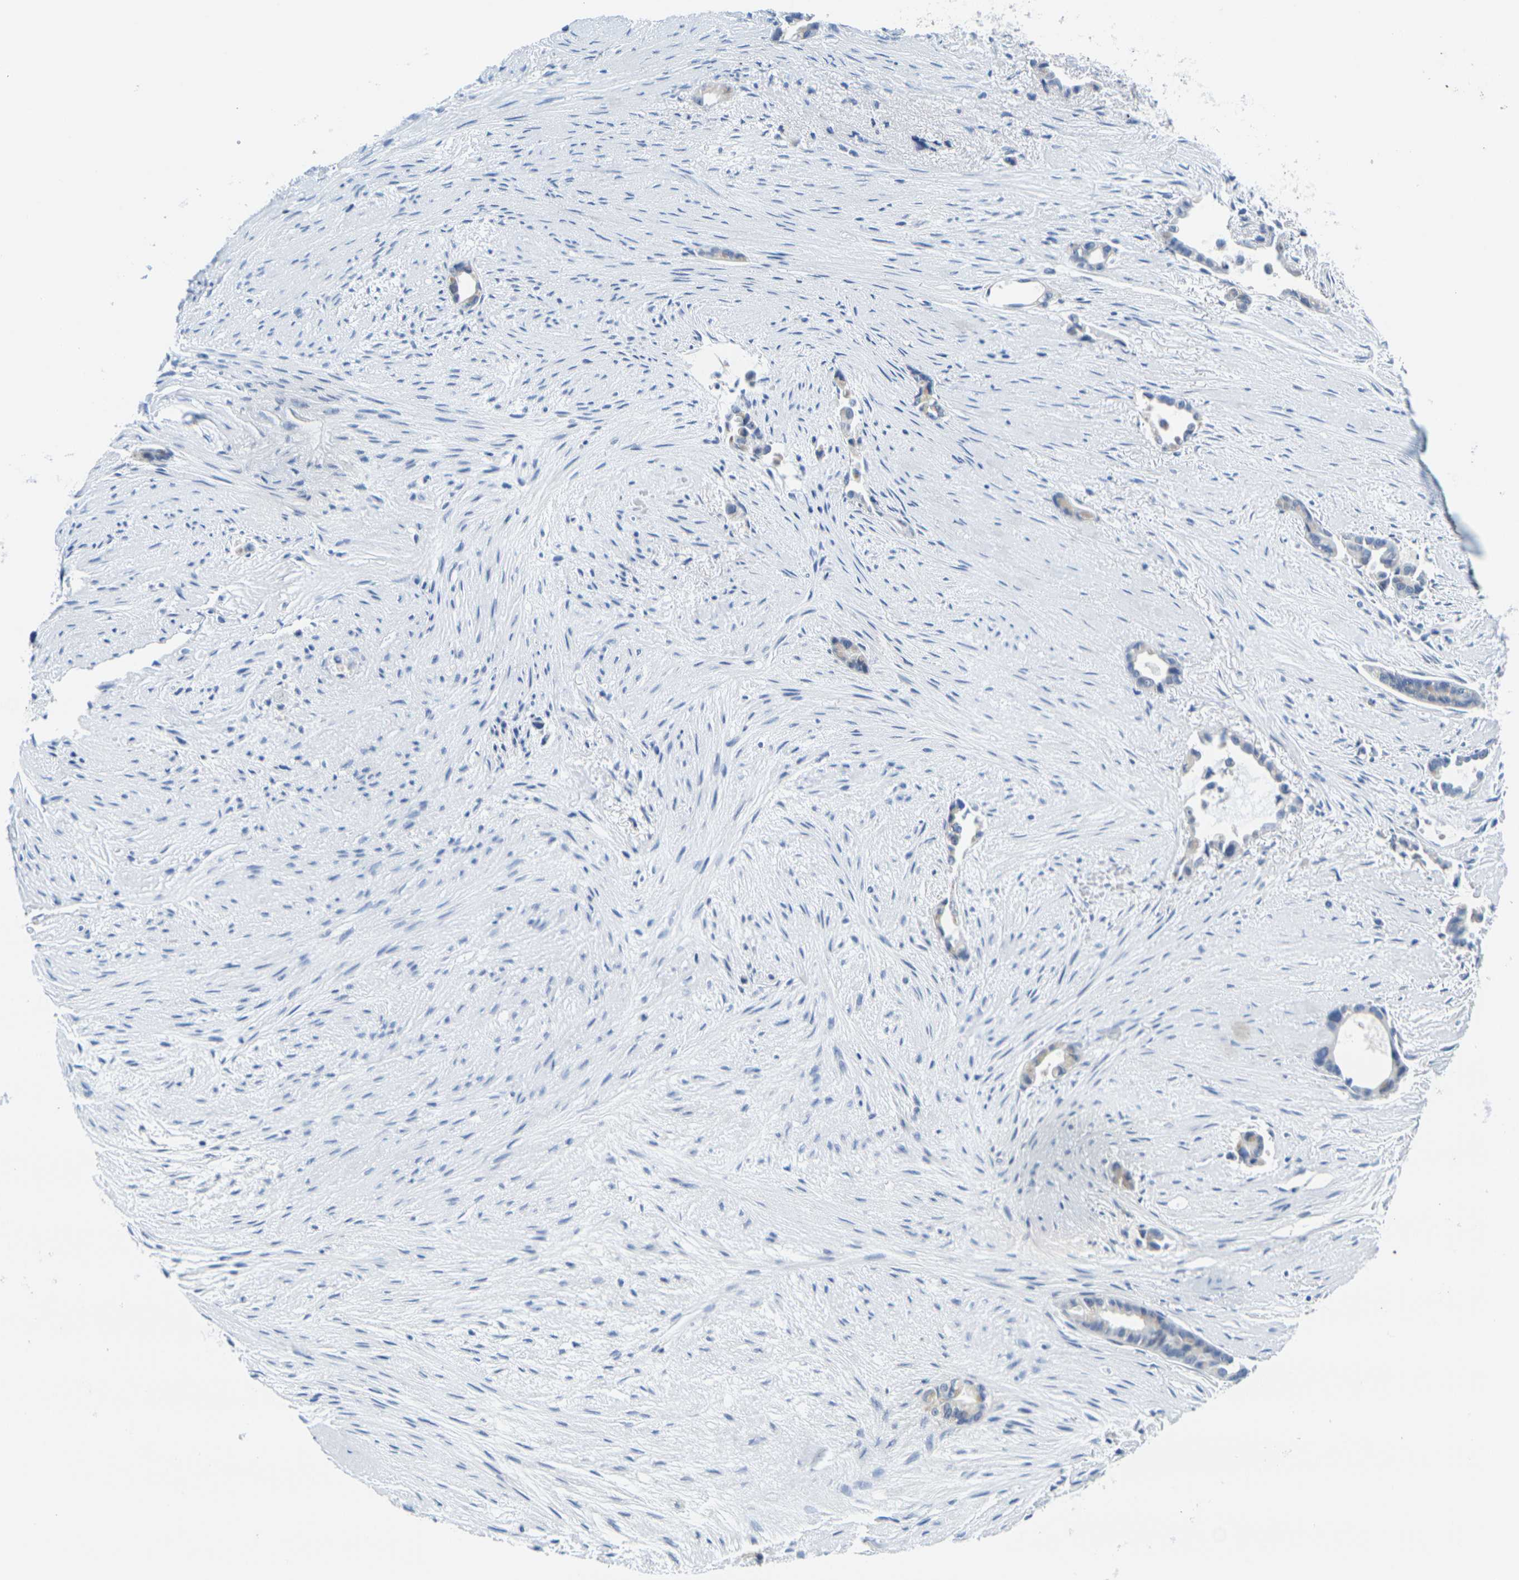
{"staining": {"intensity": "weak", "quantity": "<25%", "location": "cytoplasmic/membranous"}, "tissue": "liver cancer", "cell_type": "Tumor cells", "image_type": "cancer", "snomed": [{"axis": "morphology", "description": "Cholangiocarcinoma"}, {"axis": "topography", "description": "Liver"}], "caption": "A photomicrograph of human cholangiocarcinoma (liver) is negative for staining in tumor cells.", "gene": "GPR15", "patient": {"sex": "female", "age": 55}}